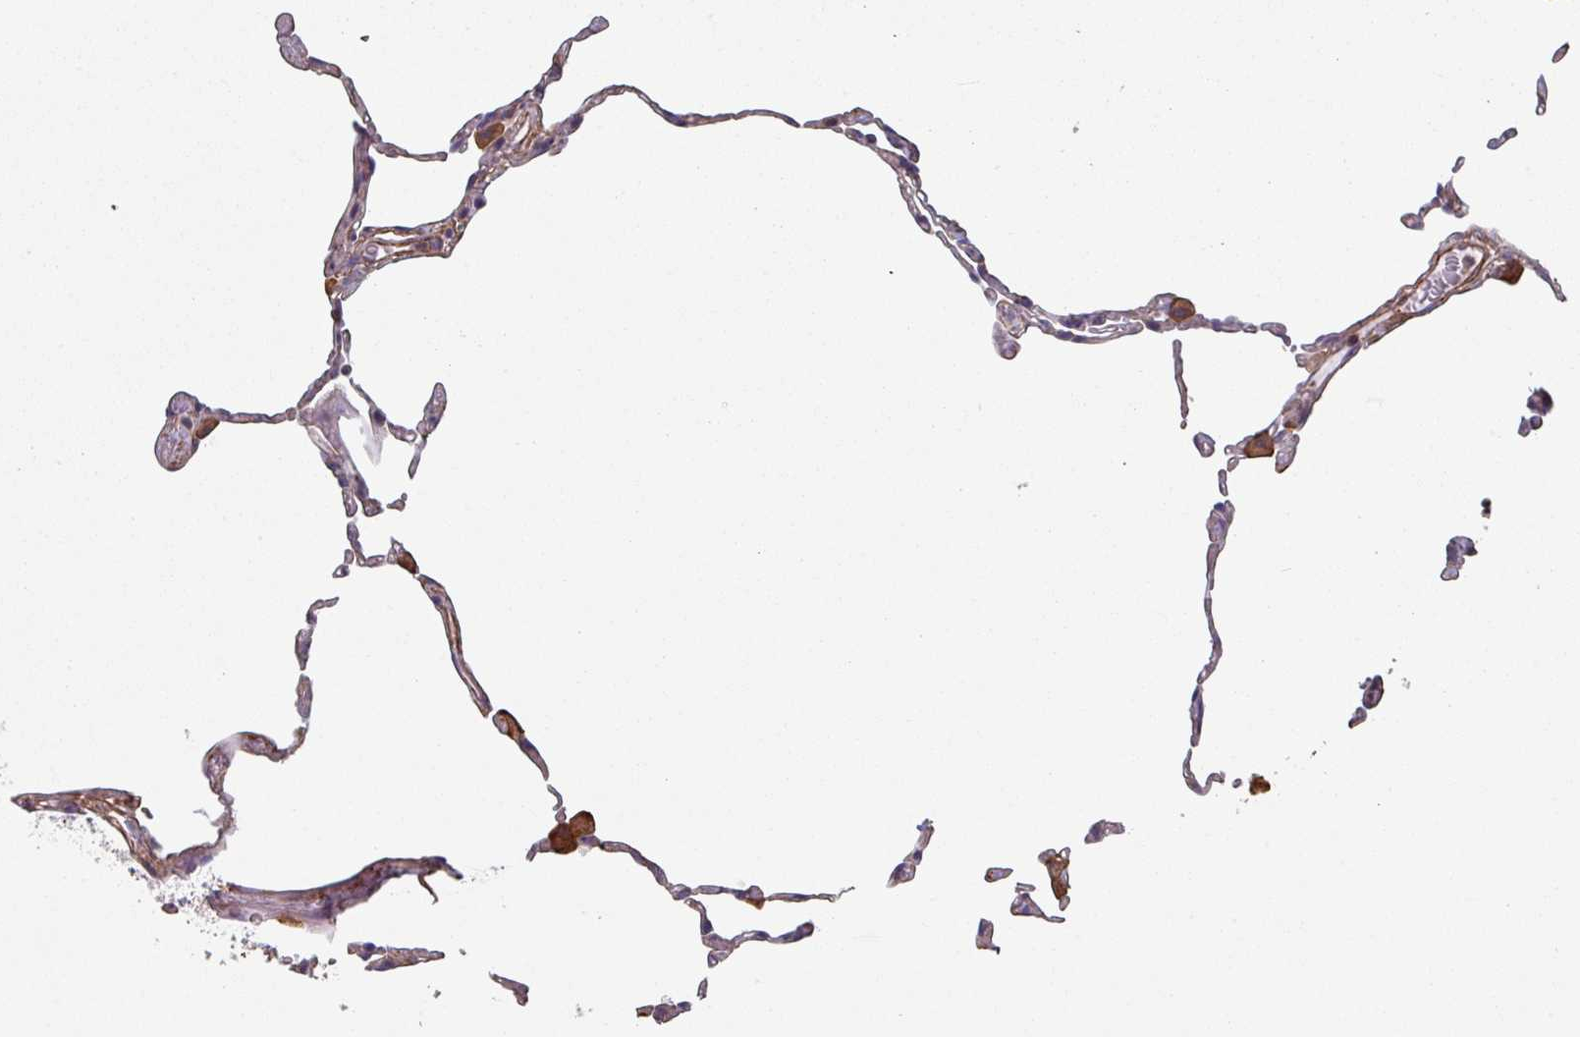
{"staining": {"intensity": "moderate", "quantity": "<25%", "location": "cytoplasmic/membranous"}, "tissue": "lung", "cell_type": "Alveolar cells", "image_type": "normal", "snomed": [{"axis": "morphology", "description": "Normal tissue, NOS"}, {"axis": "topography", "description": "Lung"}], "caption": "Benign lung was stained to show a protein in brown. There is low levels of moderate cytoplasmic/membranous expression in approximately <25% of alveolar cells. The staining was performed using DAB to visualize the protein expression in brown, while the nuclei were stained in blue with hematoxylin (Magnification: 20x).", "gene": "GSTA1", "patient": {"sex": "female", "age": 57}}